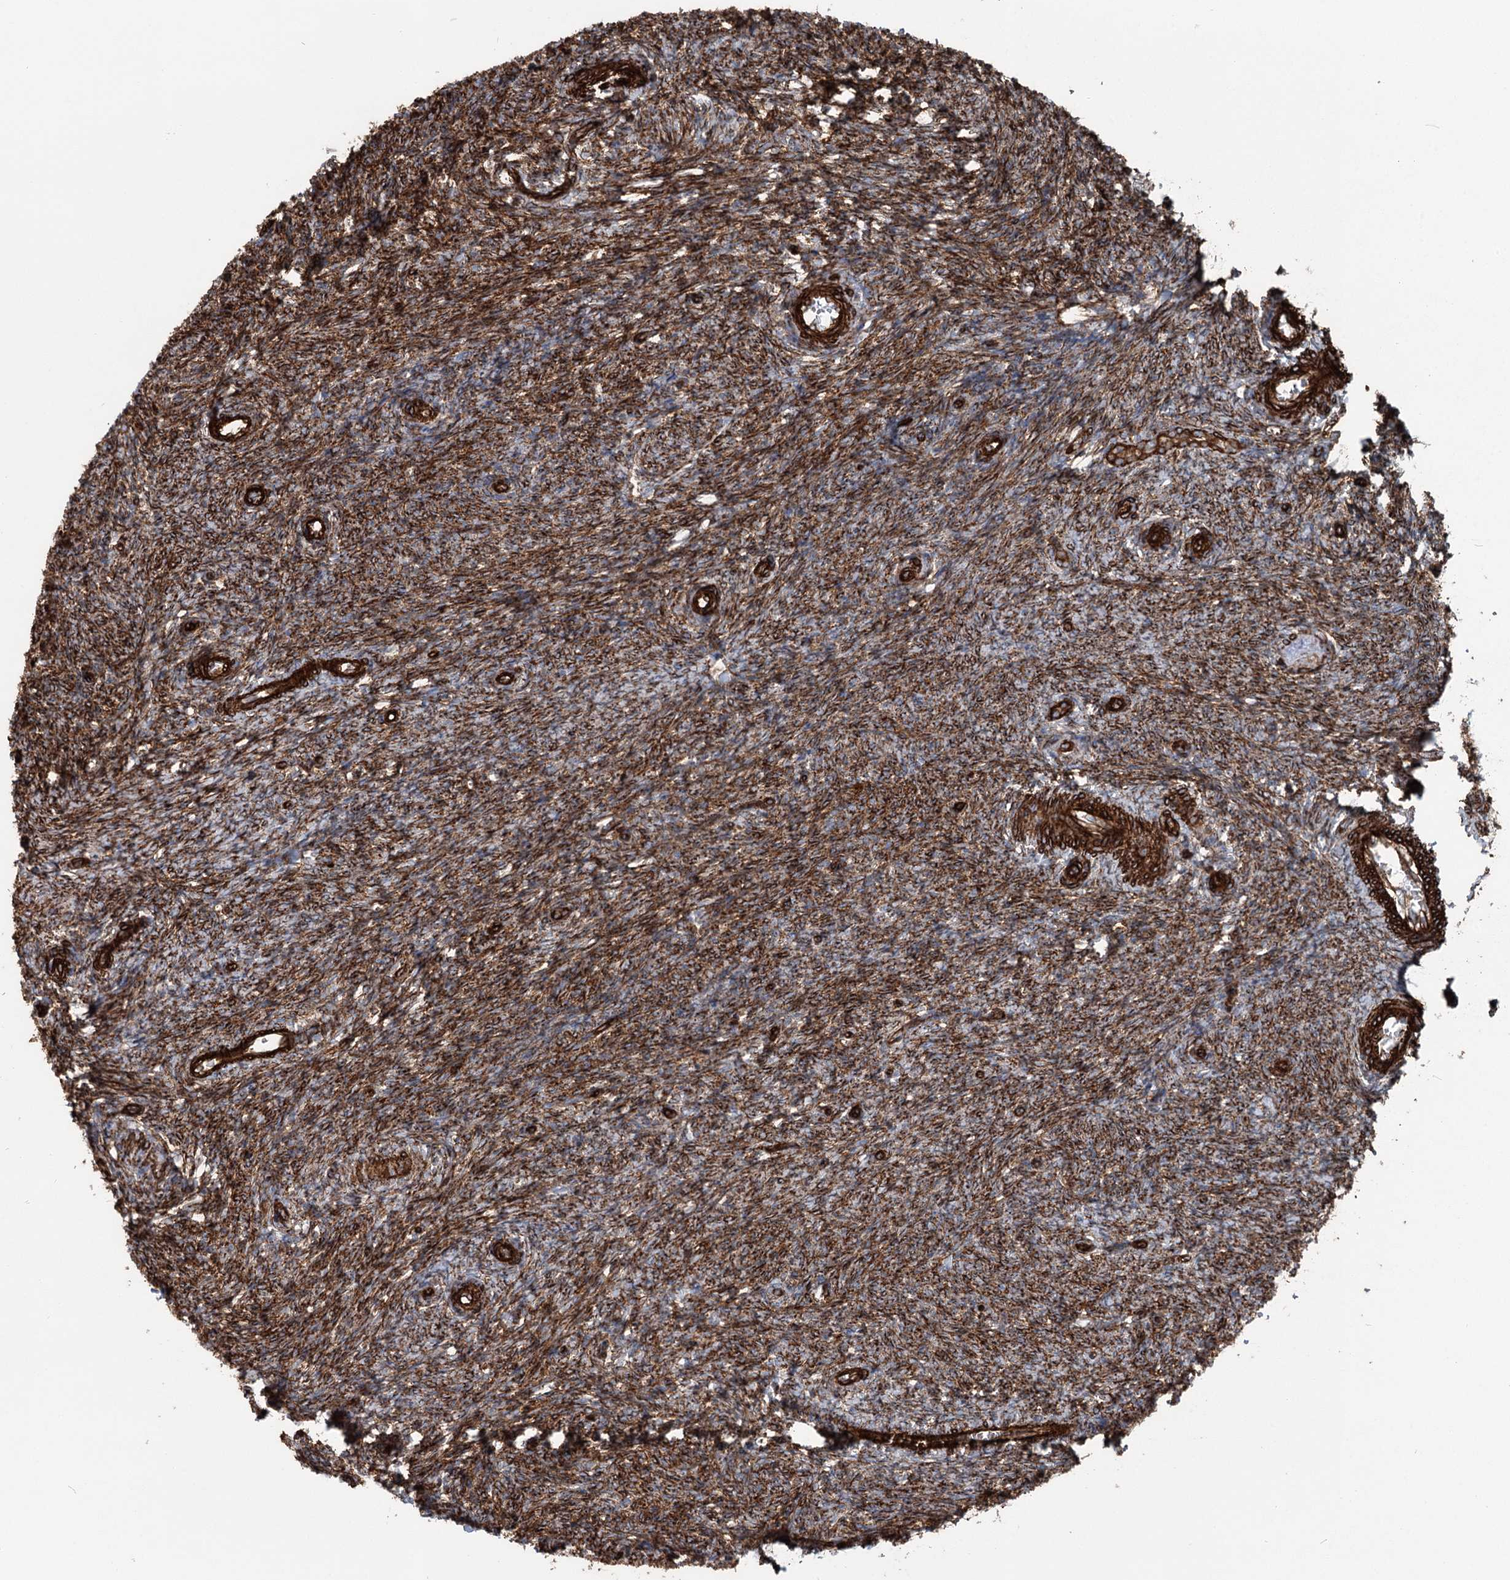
{"staining": {"intensity": "moderate", "quantity": ">75%", "location": "cytoplasmic/membranous"}, "tissue": "ovary", "cell_type": "Ovarian stroma cells", "image_type": "normal", "snomed": [{"axis": "morphology", "description": "Normal tissue, NOS"}, {"axis": "topography", "description": "Ovary"}], "caption": "Immunohistochemistry staining of normal ovary, which demonstrates medium levels of moderate cytoplasmic/membranous expression in about >75% of ovarian stroma cells indicating moderate cytoplasmic/membranous protein staining. The staining was performed using DAB (3,3'-diaminobenzidine) (brown) for protein detection and nuclei were counterstained in hematoxylin (blue).", "gene": "IQSEC1", "patient": {"sex": "female", "age": 44}}